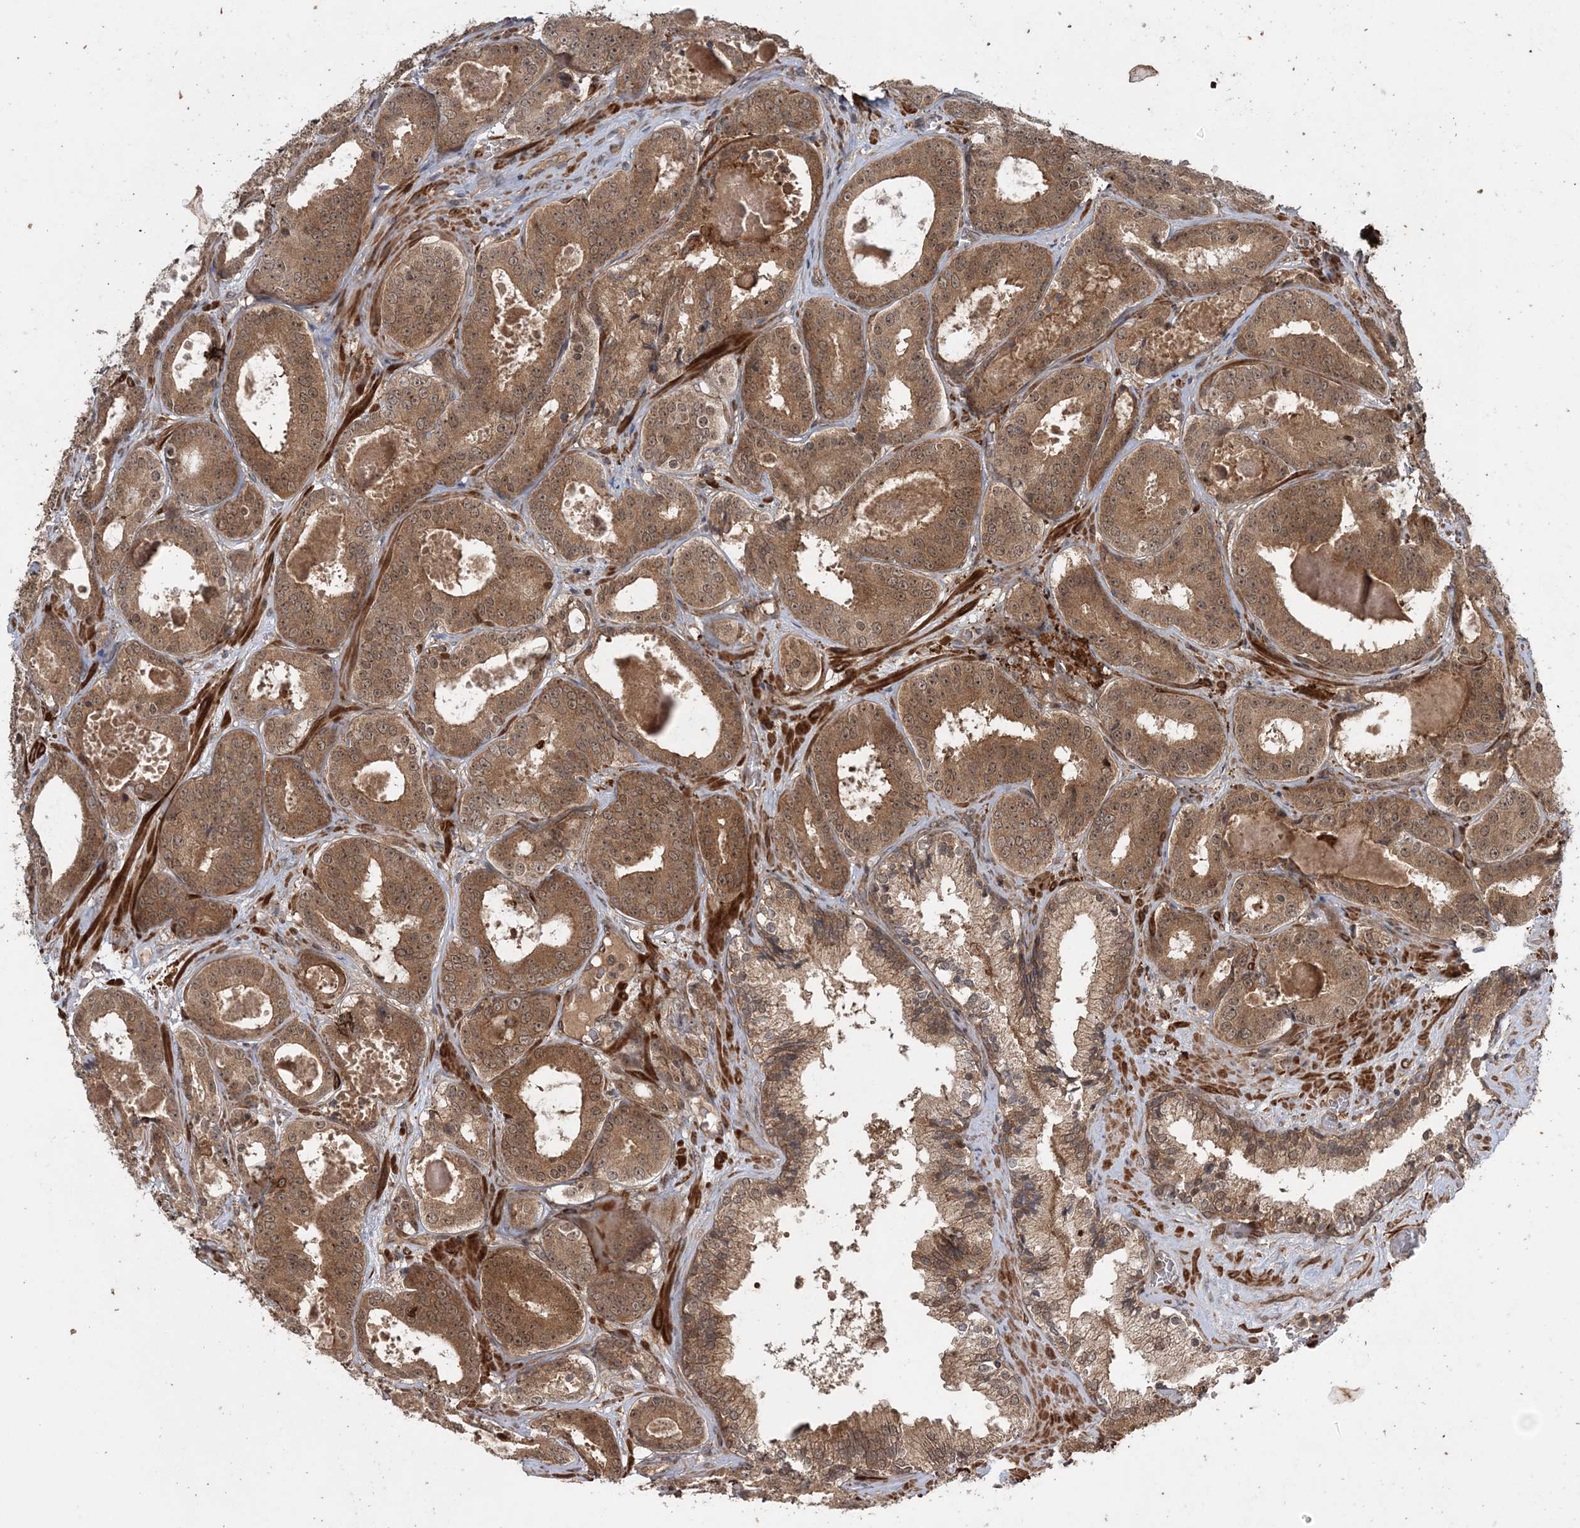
{"staining": {"intensity": "moderate", "quantity": ">75%", "location": "cytoplasmic/membranous,nuclear"}, "tissue": "prostate cancer", "cell_type": "Tumor cells", "image_type": "cancer", "snomed": [{"axis": "morphology", "description": "Adenocarcinoma, High grade"}, {"axis": "topography", "description": "Prostate"}], "caption": "Prostate cancer (adenocarcinoma (high-grade)) was stained to show a protein in brown. There is medium levels of moderate cytoplasmic/membranous and nuclear expression in about >75% of tumor cells.", "gene": "UBTD2", "patient": {"sex": "male", "age": 57}}